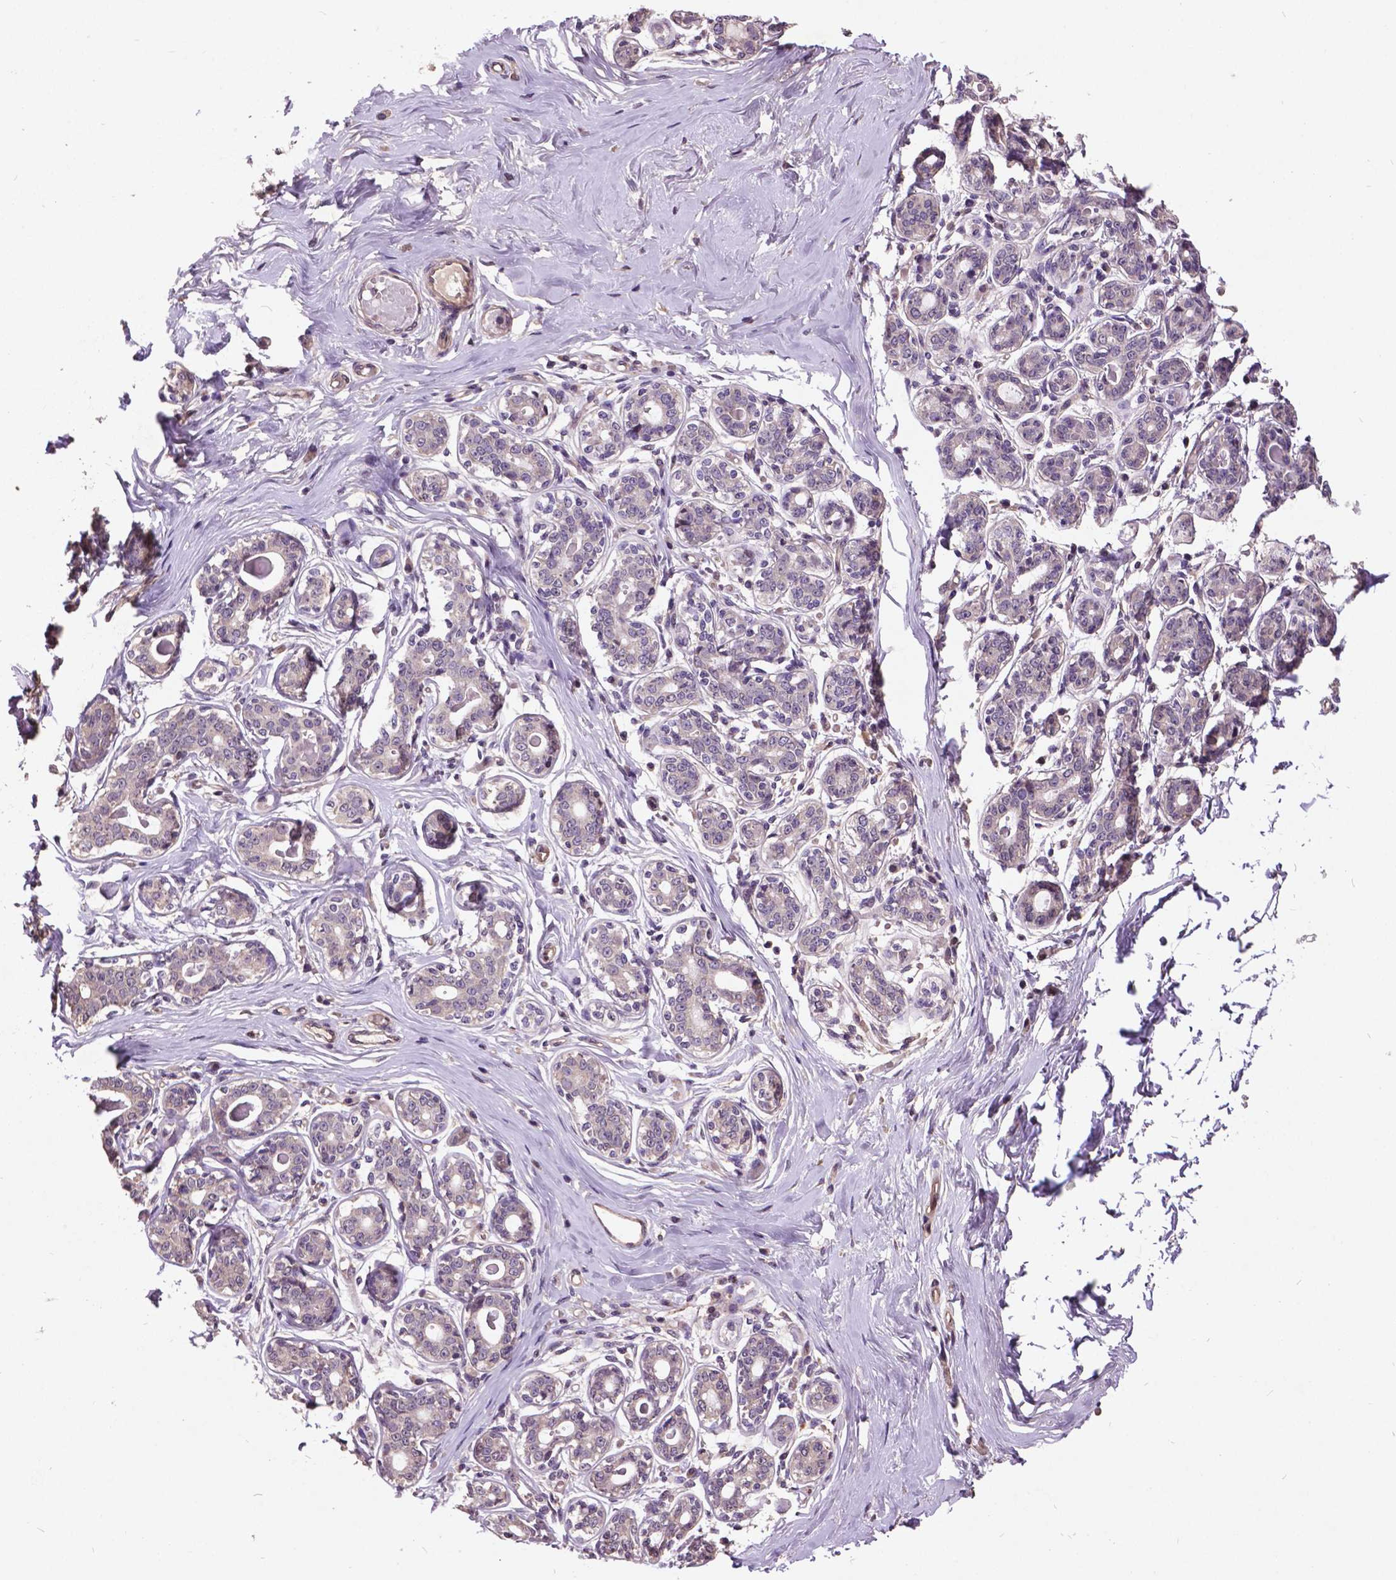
{"staining": {"intensity": "weak", "quantity": "25%-75%", "location": "cytoplasmic/membranous"}, "tissue": "breast", "cell_type": "Adipocytes", "image_type": "normal", "snomed": [{"axis": "morphology", "description": "Normal tissue, NOS"}, {"axis": "topography", "description": "Skin"}, {"axis": "topography", "description": "Breast"}], "caption": "IHC staining of benign breast, which demonstrates low levels of weak cytoplasmic/membranous staining in about 25%-75% of adipocytes indicating weak cytoplasmic/membranous protein positivity. The staining was performed using DAB (3,3'-diaminobenzidine) (brown) for protein detection and nuclei were counterstained in hematoxylin (blue).", "gene": "AP1S3", "patient": {"sex": "female", "age": 43}}